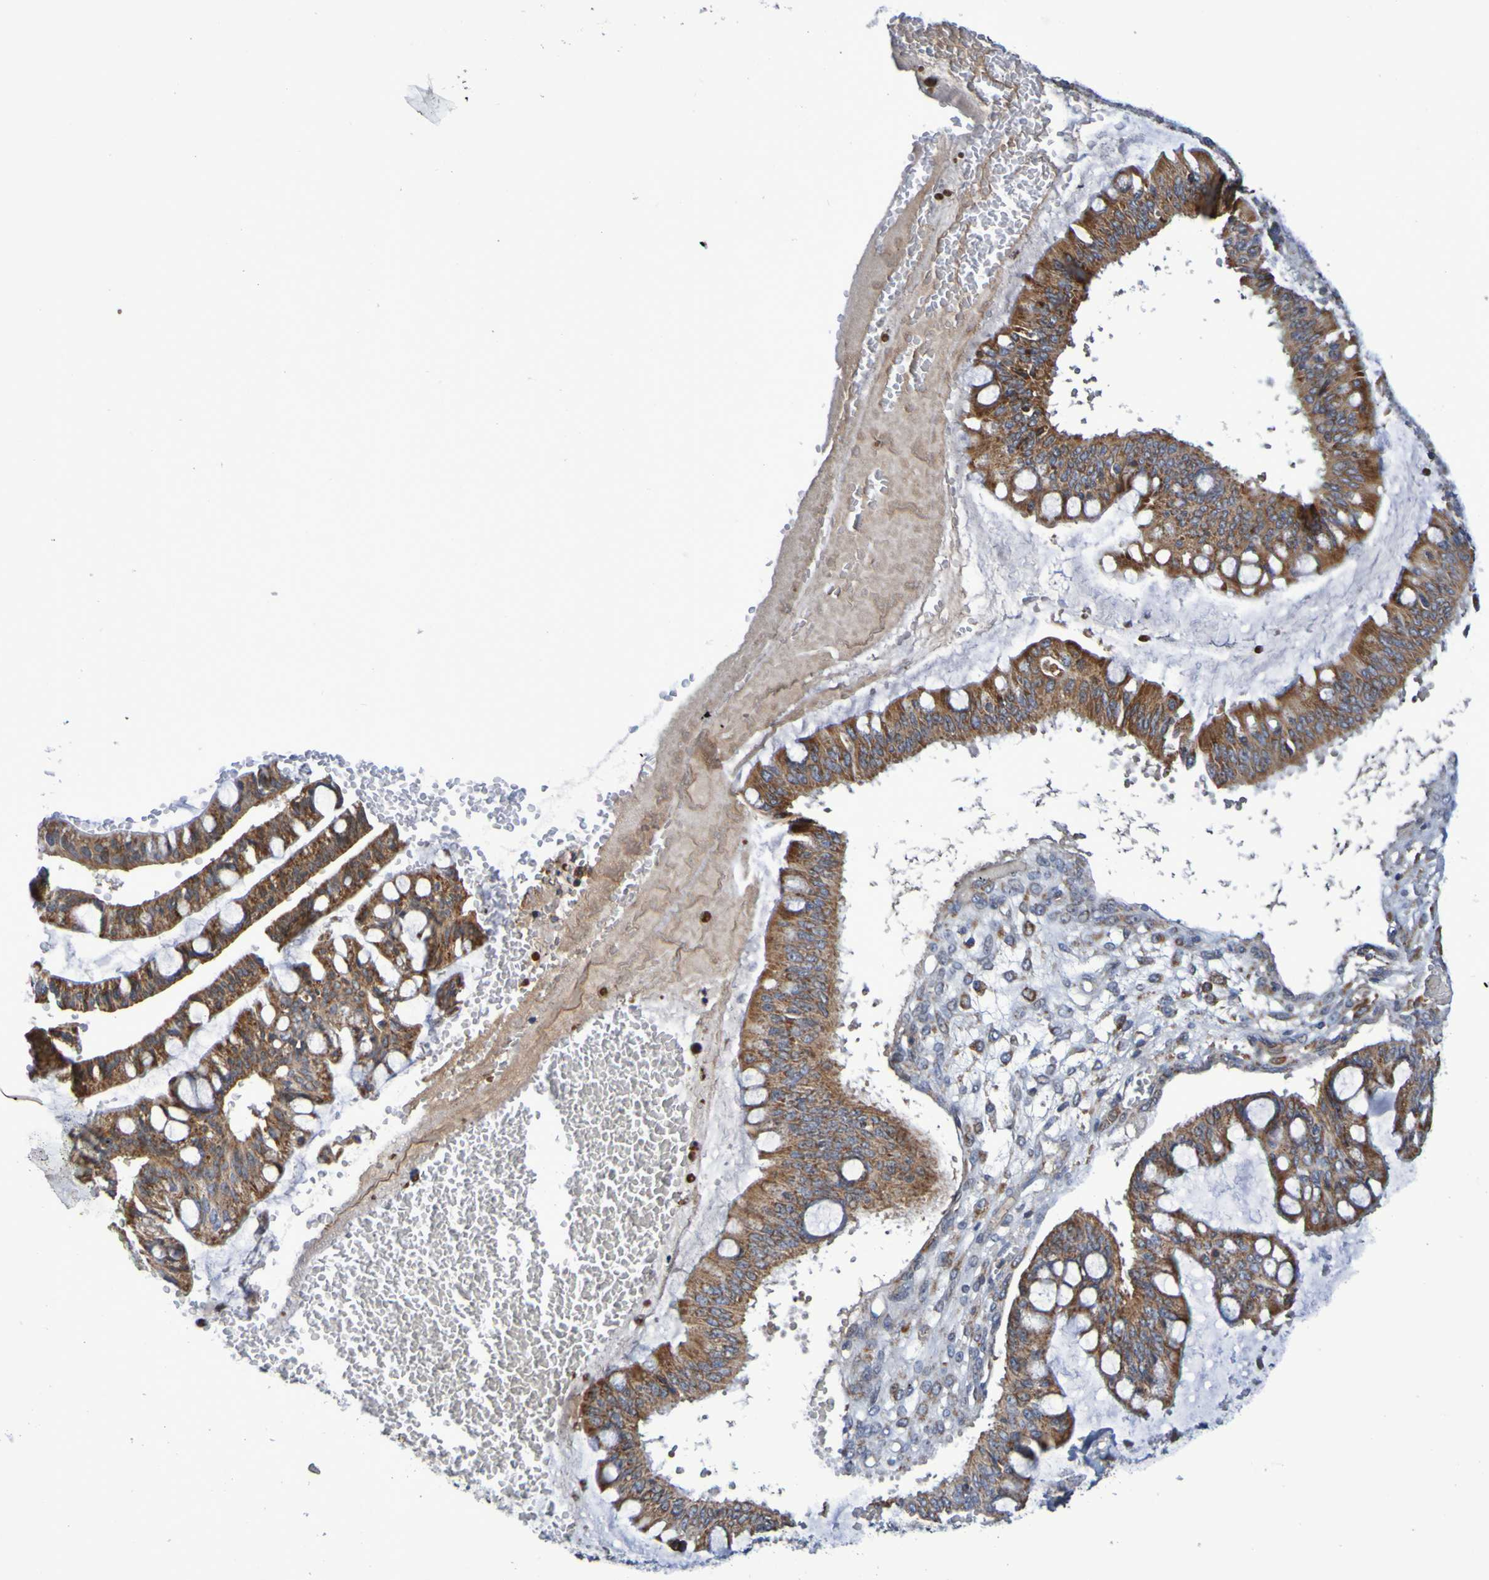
{"staining": {"intensity": "strong", "quantity": ">75%", "location": "cytoplasmic/membranous"}, "tissue": "ovarian cancer", "cell_type": "Tumor cells", "image_type": "cancer", "snomed": [{"axis": "morphology", "description": "Cystadenocarcinoma, mucinous, NOS"}, {"axis": "topography", "description": "Ovary"}], "caption": "DAB (3,3'-diaminobenzidine) immunohistochemical staining of ovarian mucinous cystadenocarcinoma reveals strong cytoplasmic/membranous protein positivity in approximately >75% of tumor cells. (brown staining indicates protein expression, while blue staining denotes nuclei).", "gene": "CCDC51", "patient": {"sex": "female", "age": 73}}